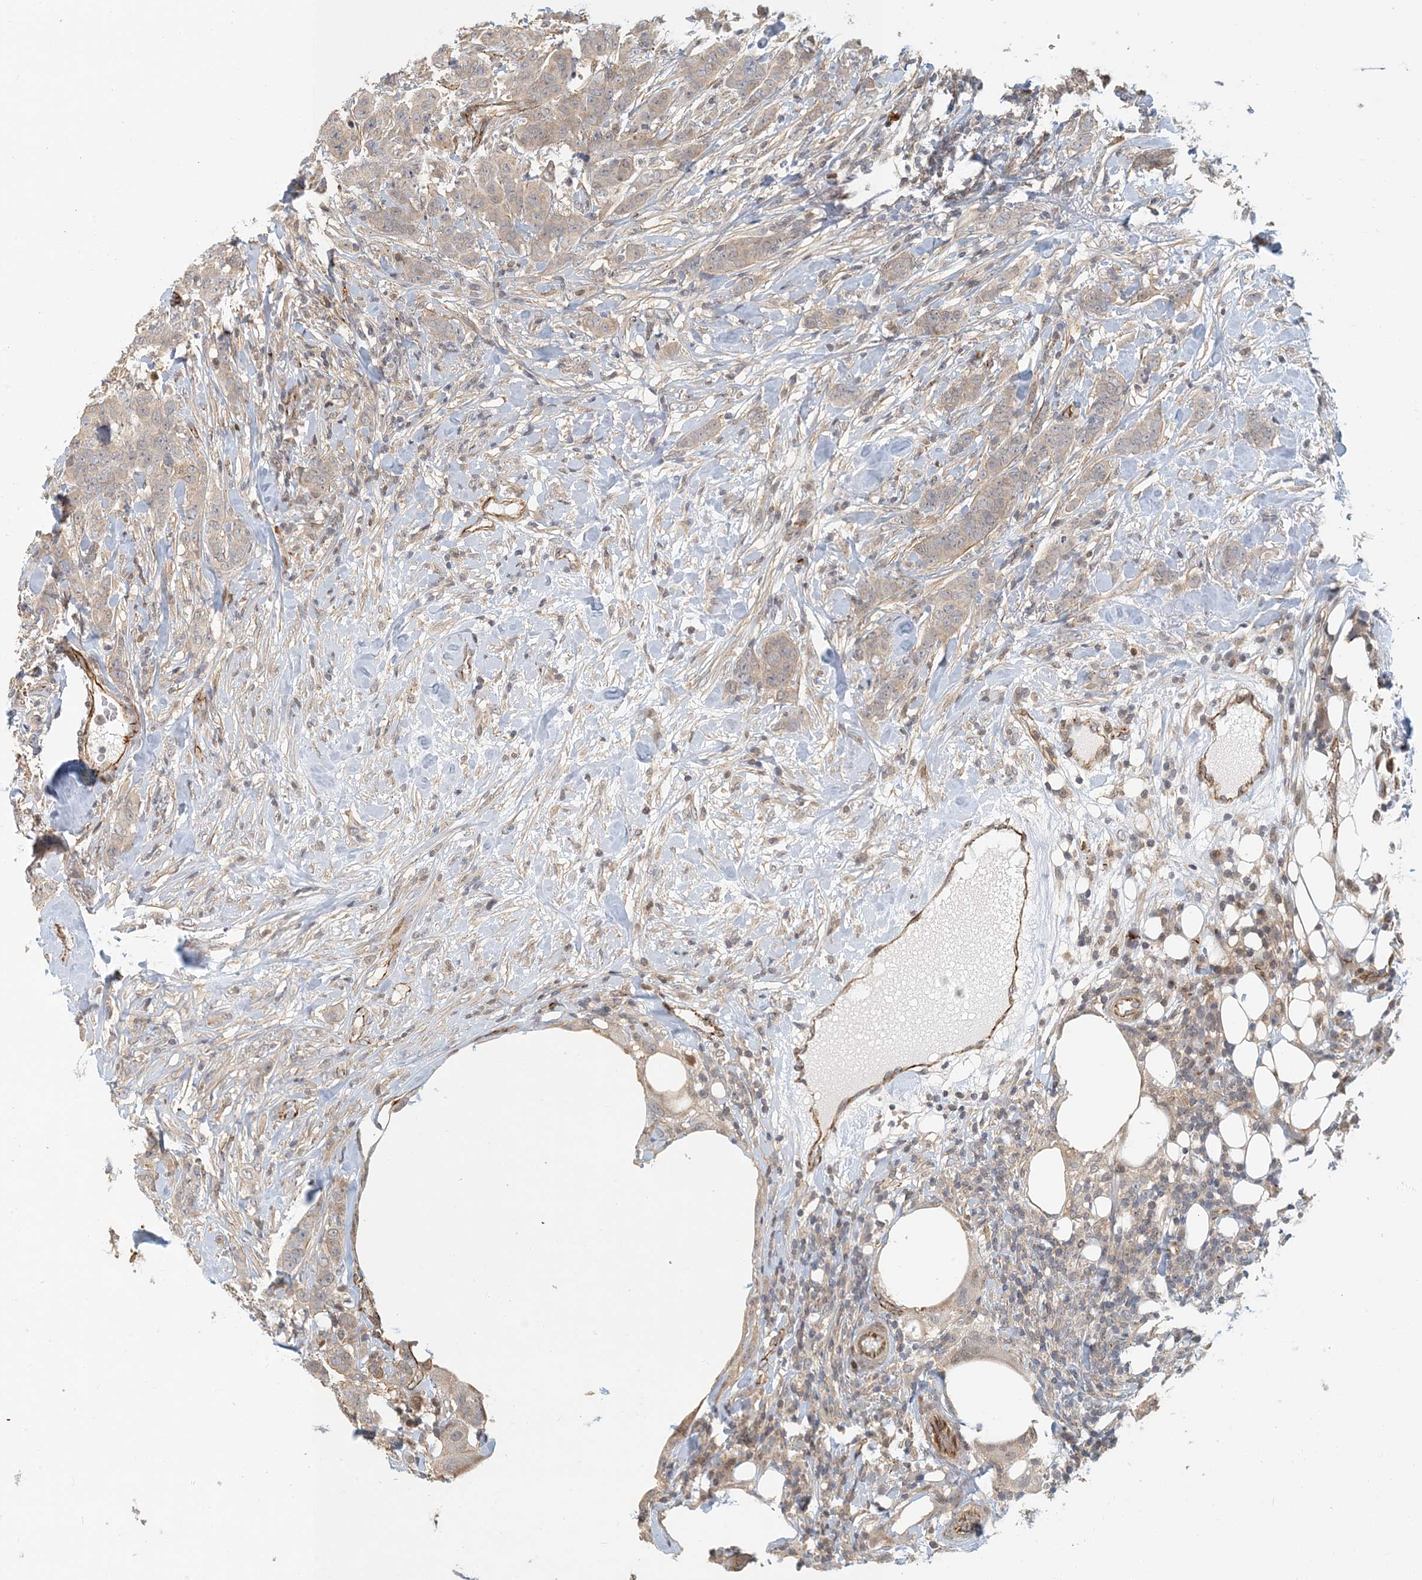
{"staining": {"intensity": "weak", "quantity": "25%-75%", "location": "cytoplasmic/membranous"}, "tissue": "breast cancer", "cell_type": "Tumor cells", "image_type": "cancer", "snomed": [{"axis": "morphology", "description": "Duct carcinoma"}, {"axis": "topography", "description": "Breast"}], "caption": "Immunohistochemical staining of human breast cancer (infiltrating ductal carcinoma) demonstrates weak cytoplasmic/membranous protein staining in about 25%-75% of tumor cells.", "gene": "MAPKBP1", "patient": {"sex": "female", "age": 40}}